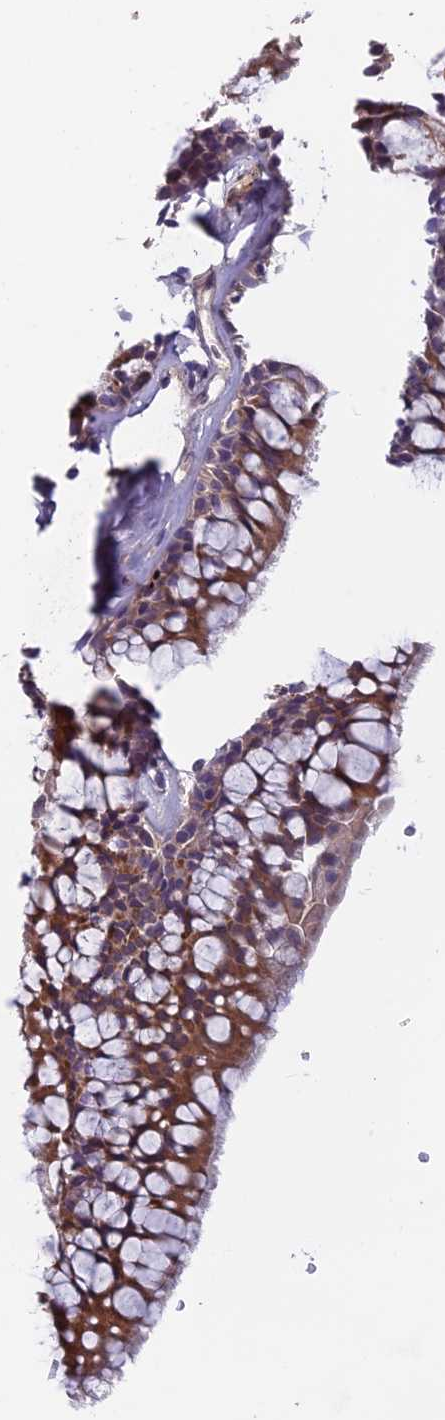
{"staining": {"intensity": "moderate", "quantity": ">75%", "location": "cytoplasmic/membranous"}, "tissue": "bronchus", "cell_type": "Respiratory epithelial cells", "image_type": "normal", "snomed": [{"axis": "morphology", "description": "Normal tissue, NOS"}, {"axis": "morphology", "description": "Inflammation, NOS"}, {"axis": "topography", "description": "Cartilage tissue"}, {"axis": "topography", "description": "Bronchus"}, {"axis": "topography", "description": "Lung"}], "caption": "Benign bronchus exhibits moderate cytoplasmic/membranous staining in approximately >75% of respiratory epithelial cells (DAB IHC with brightfield microscopy, high magnification)..", "gene": "MAST2", "patient": {"sex": "female", "age": 64}}